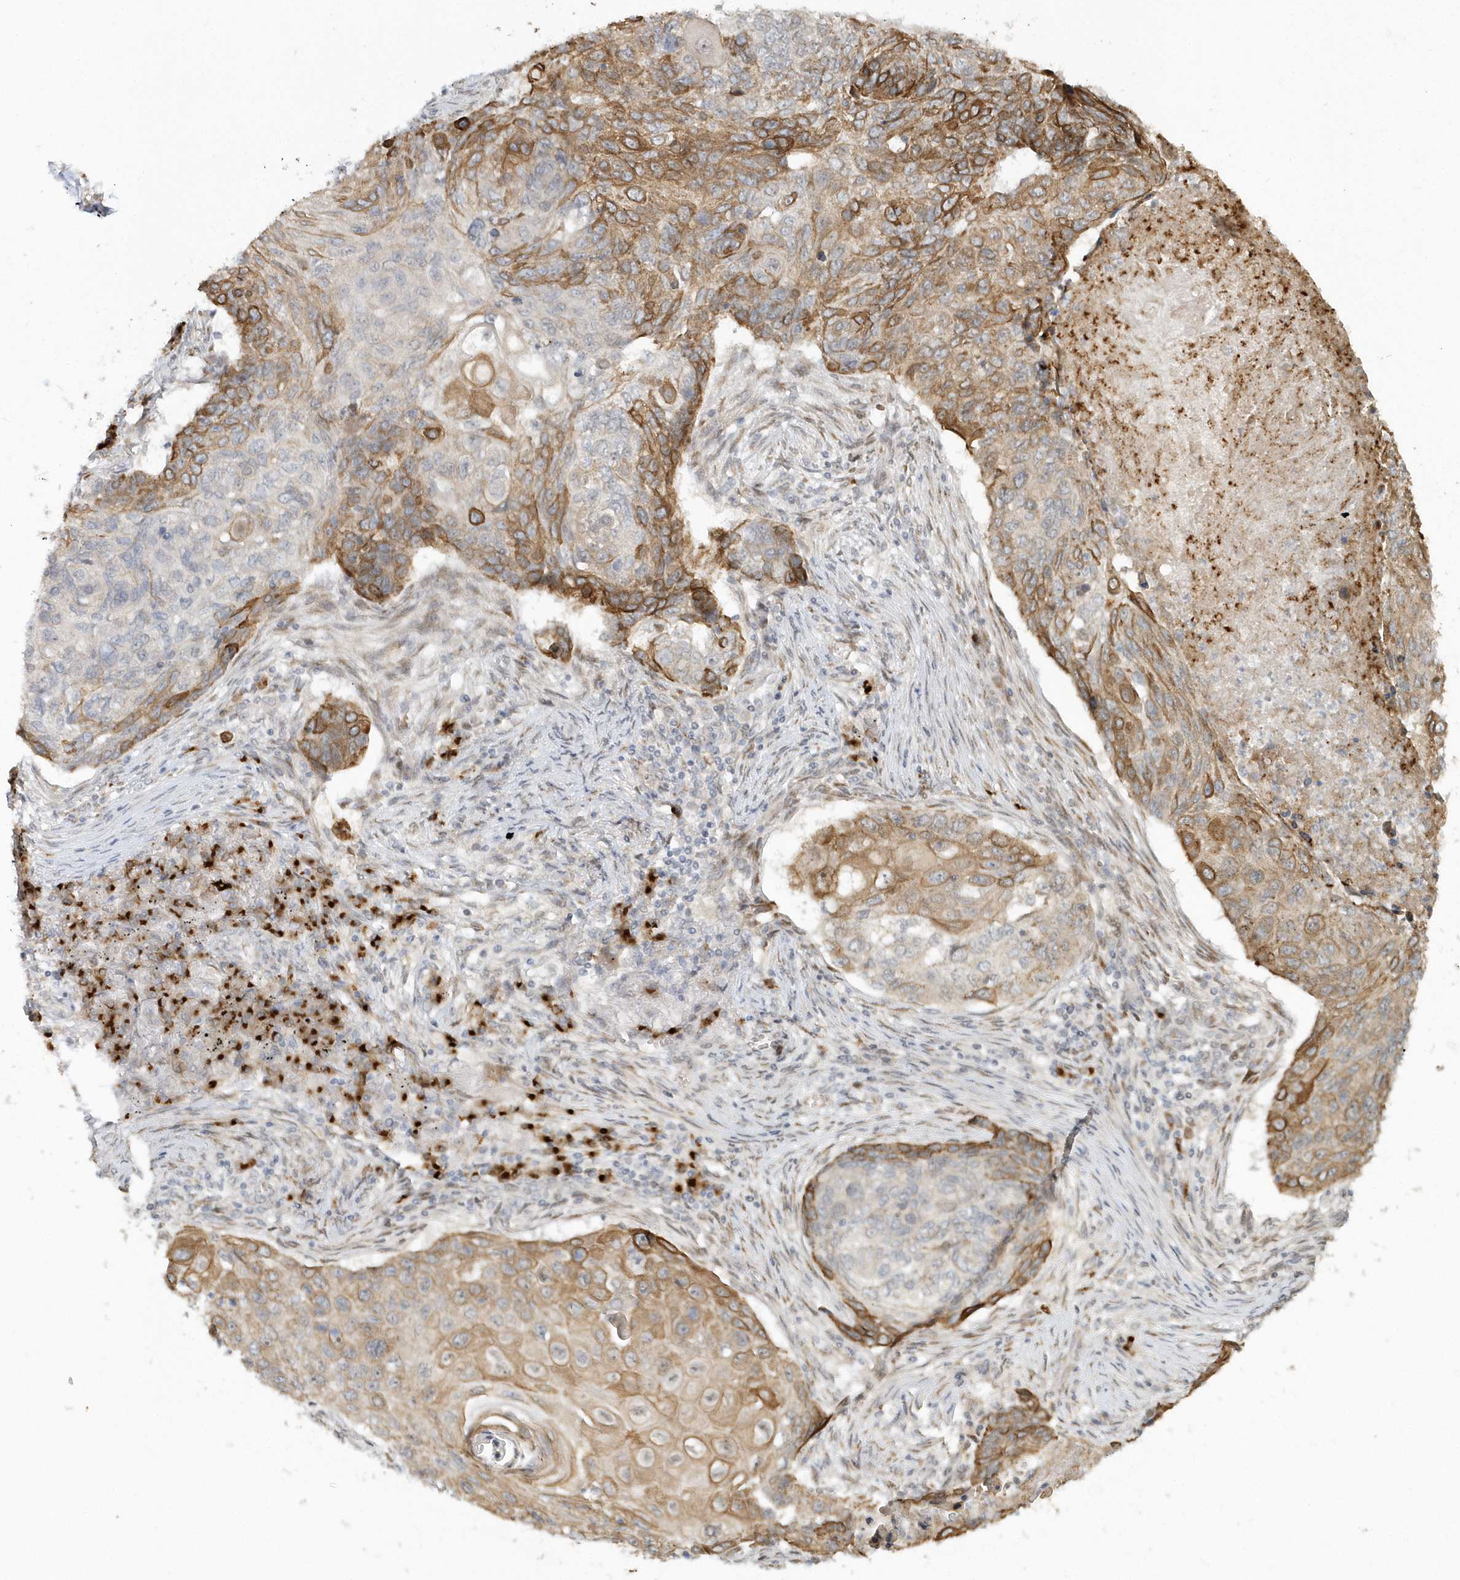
{"staining": {"intensity": "moderate", "quantity": ">75%", "location": "cytoplasmic/membranous"}, "tissue": "lung cancer", "cell_type": "Tumor cells", "image_type": "cancer", "snomed": [{"axis": "morphology", "description": "Squamous cell carcinoma, NOS"}, {"axis": "topography", "description": "Lung"}], "caption": "Lung squamous cell carcinoma stained with DAB immunohistochemistry (IHC) reveals medium levels of moderate cytoplasmic/membranous positivity in about >75% of tumor cells. The staining was performed using DAB, with brown indicating positive protein expression. Nuclei are stained blue with hematoxylin.", "gene": "DHFR", "patient": {"sex": "female", "age": 63}}